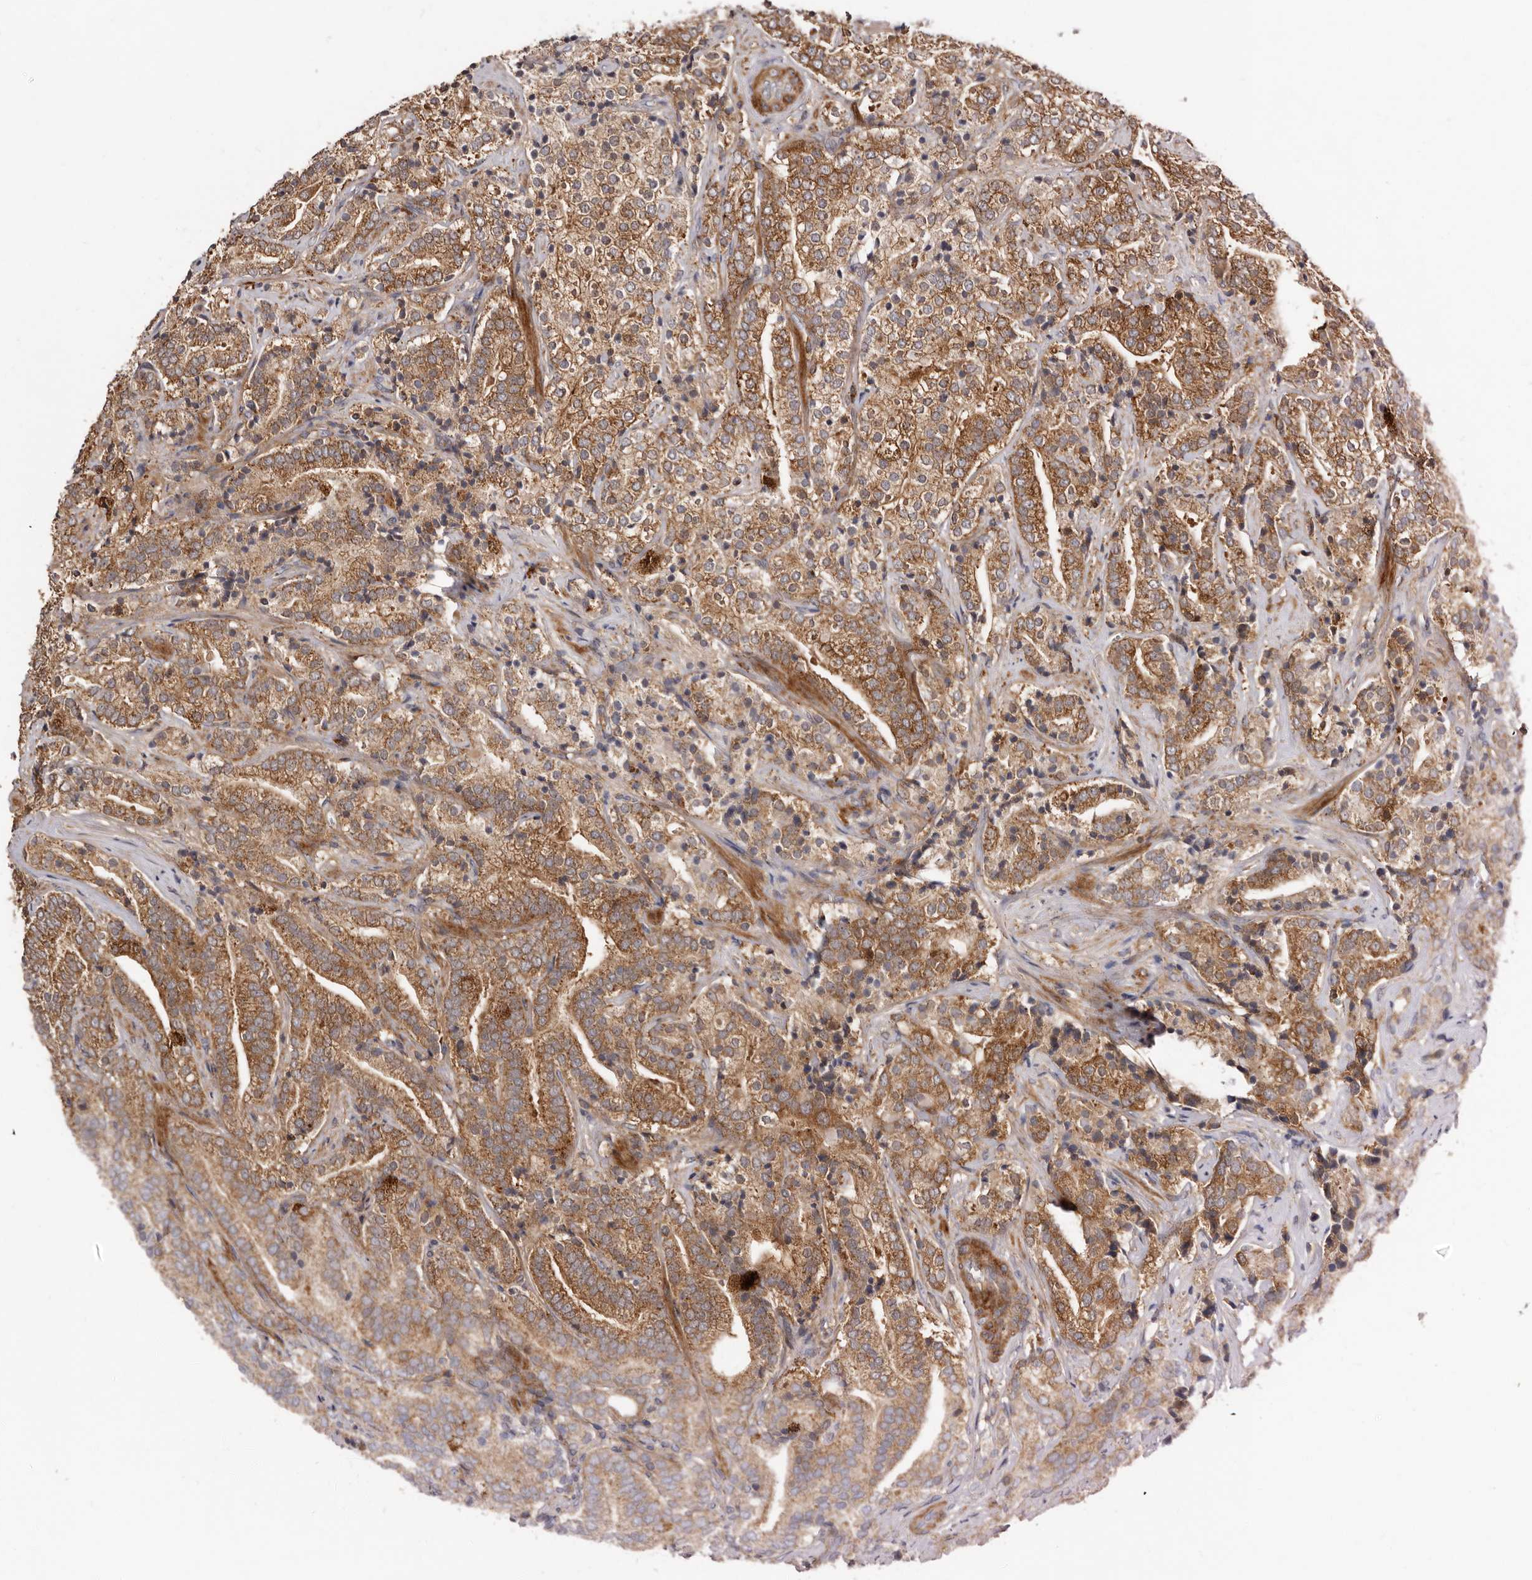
{"staining": {"intensity": "moderate", "quantity": ">75%", "location": "cytoplasmic/membranous"}, "tissue": "prostate cancer", "cell_type": "Tumor cells", "image_type": "cancer", "snomed": [{"axis": "morphology", "description": "Adenocarcinoma, High grade"}, {"axis": "topography", "description": "Prostate"}], "caption": "Human high-grade adenocarcinoma (prostate) stained with a protein marker shows moderate staining in tumor cells.", "gene": "GOT1L1", "patient": {"sex": "male", "age": 57}}